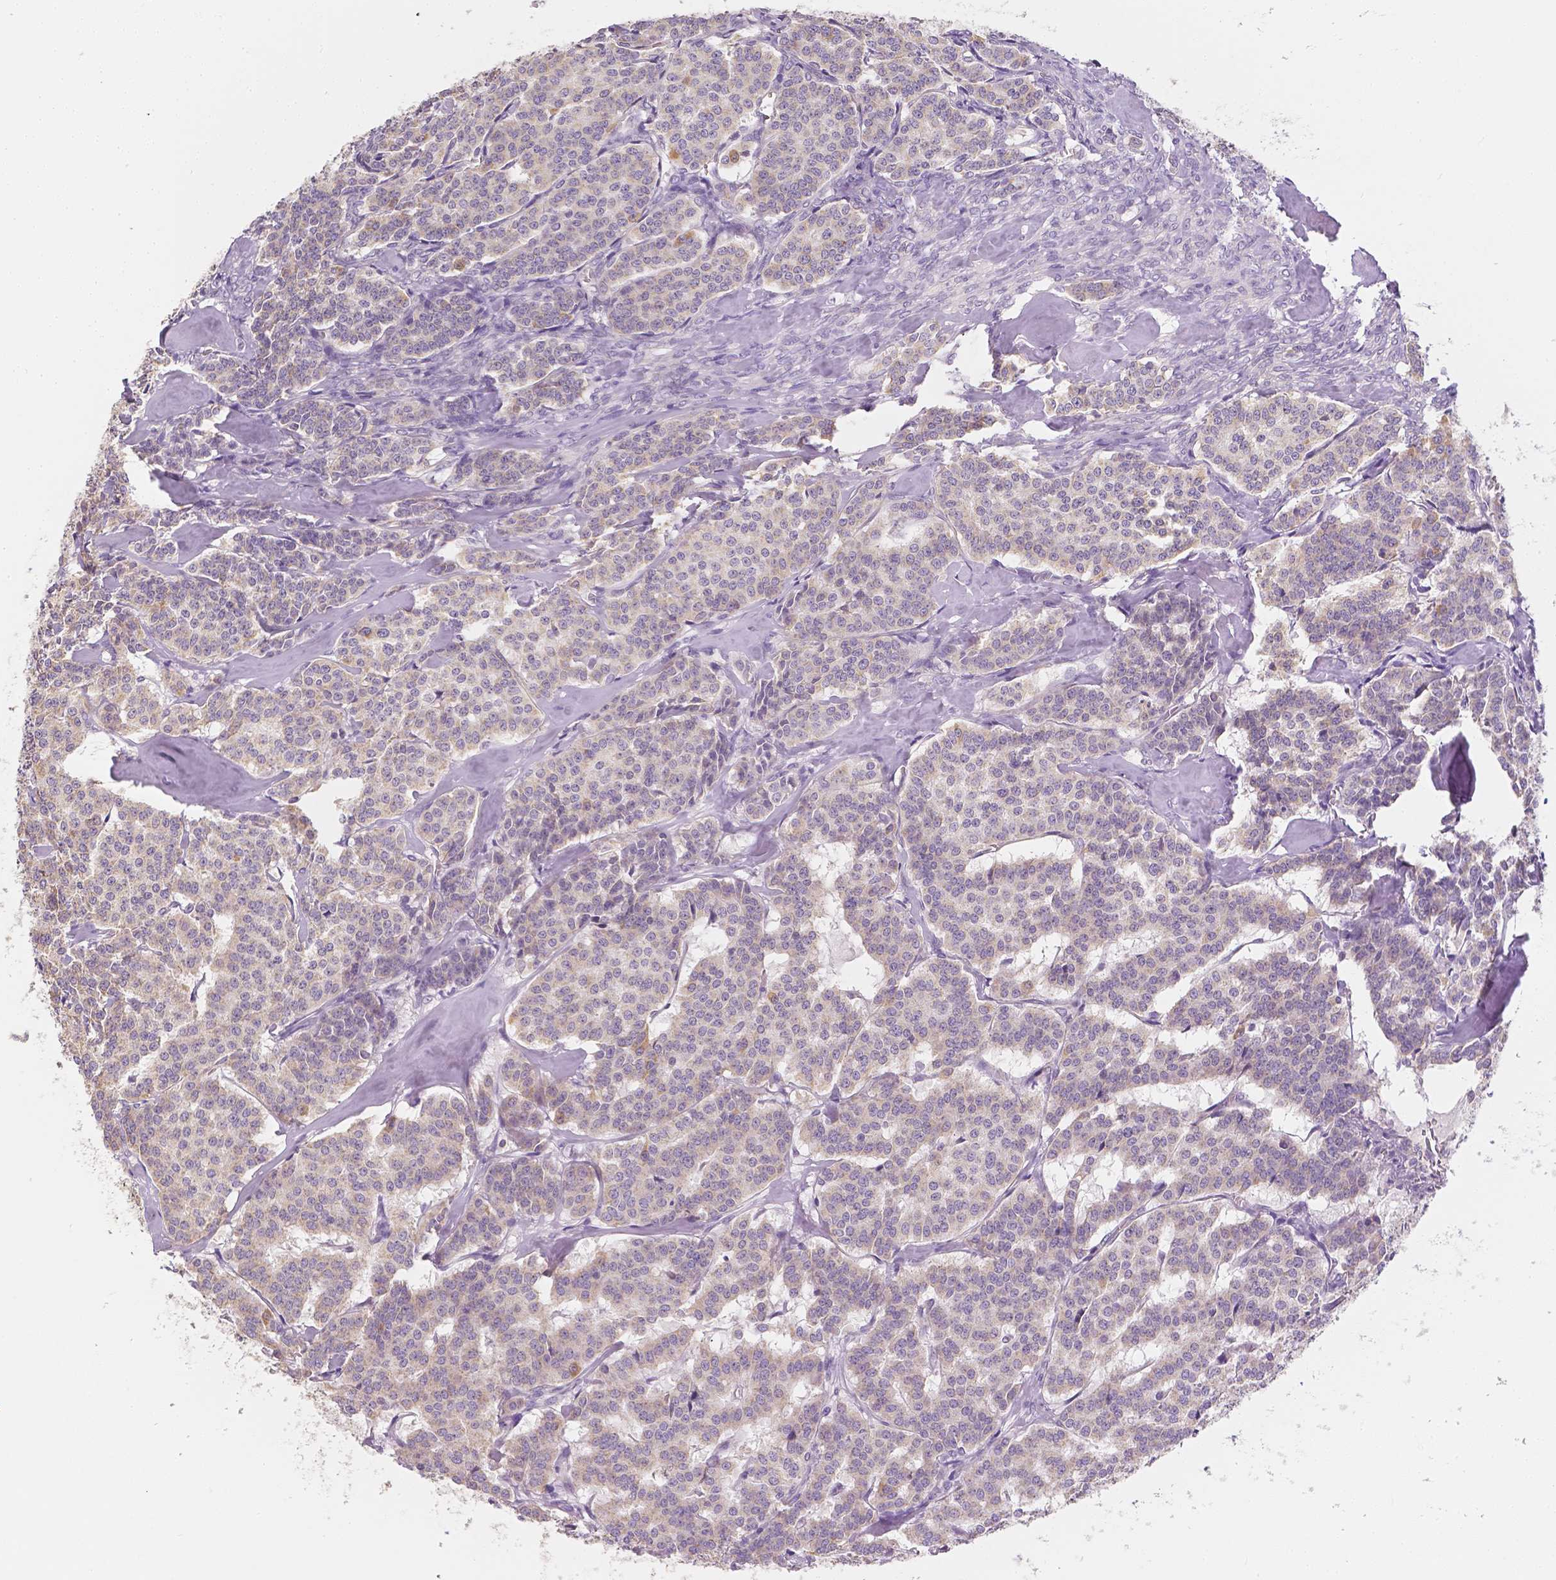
{"staining": {"intensity": "negative", "quantity": "none", "location": "none"}, "tissue": "carcinoid", "cell_type": "Tumor cells", "image_type": "cancer", "snomed": [{"axis": "morphology", "description": "Carcinoid, malignant, NOS"}, {"axis": "topography", "description": "Lung"}], "caption": "The image demonstrates no staining of tumor cells in malignant carcinoid.", "gene": "NVL", "patient": {"sex": "female", "age": 46}}